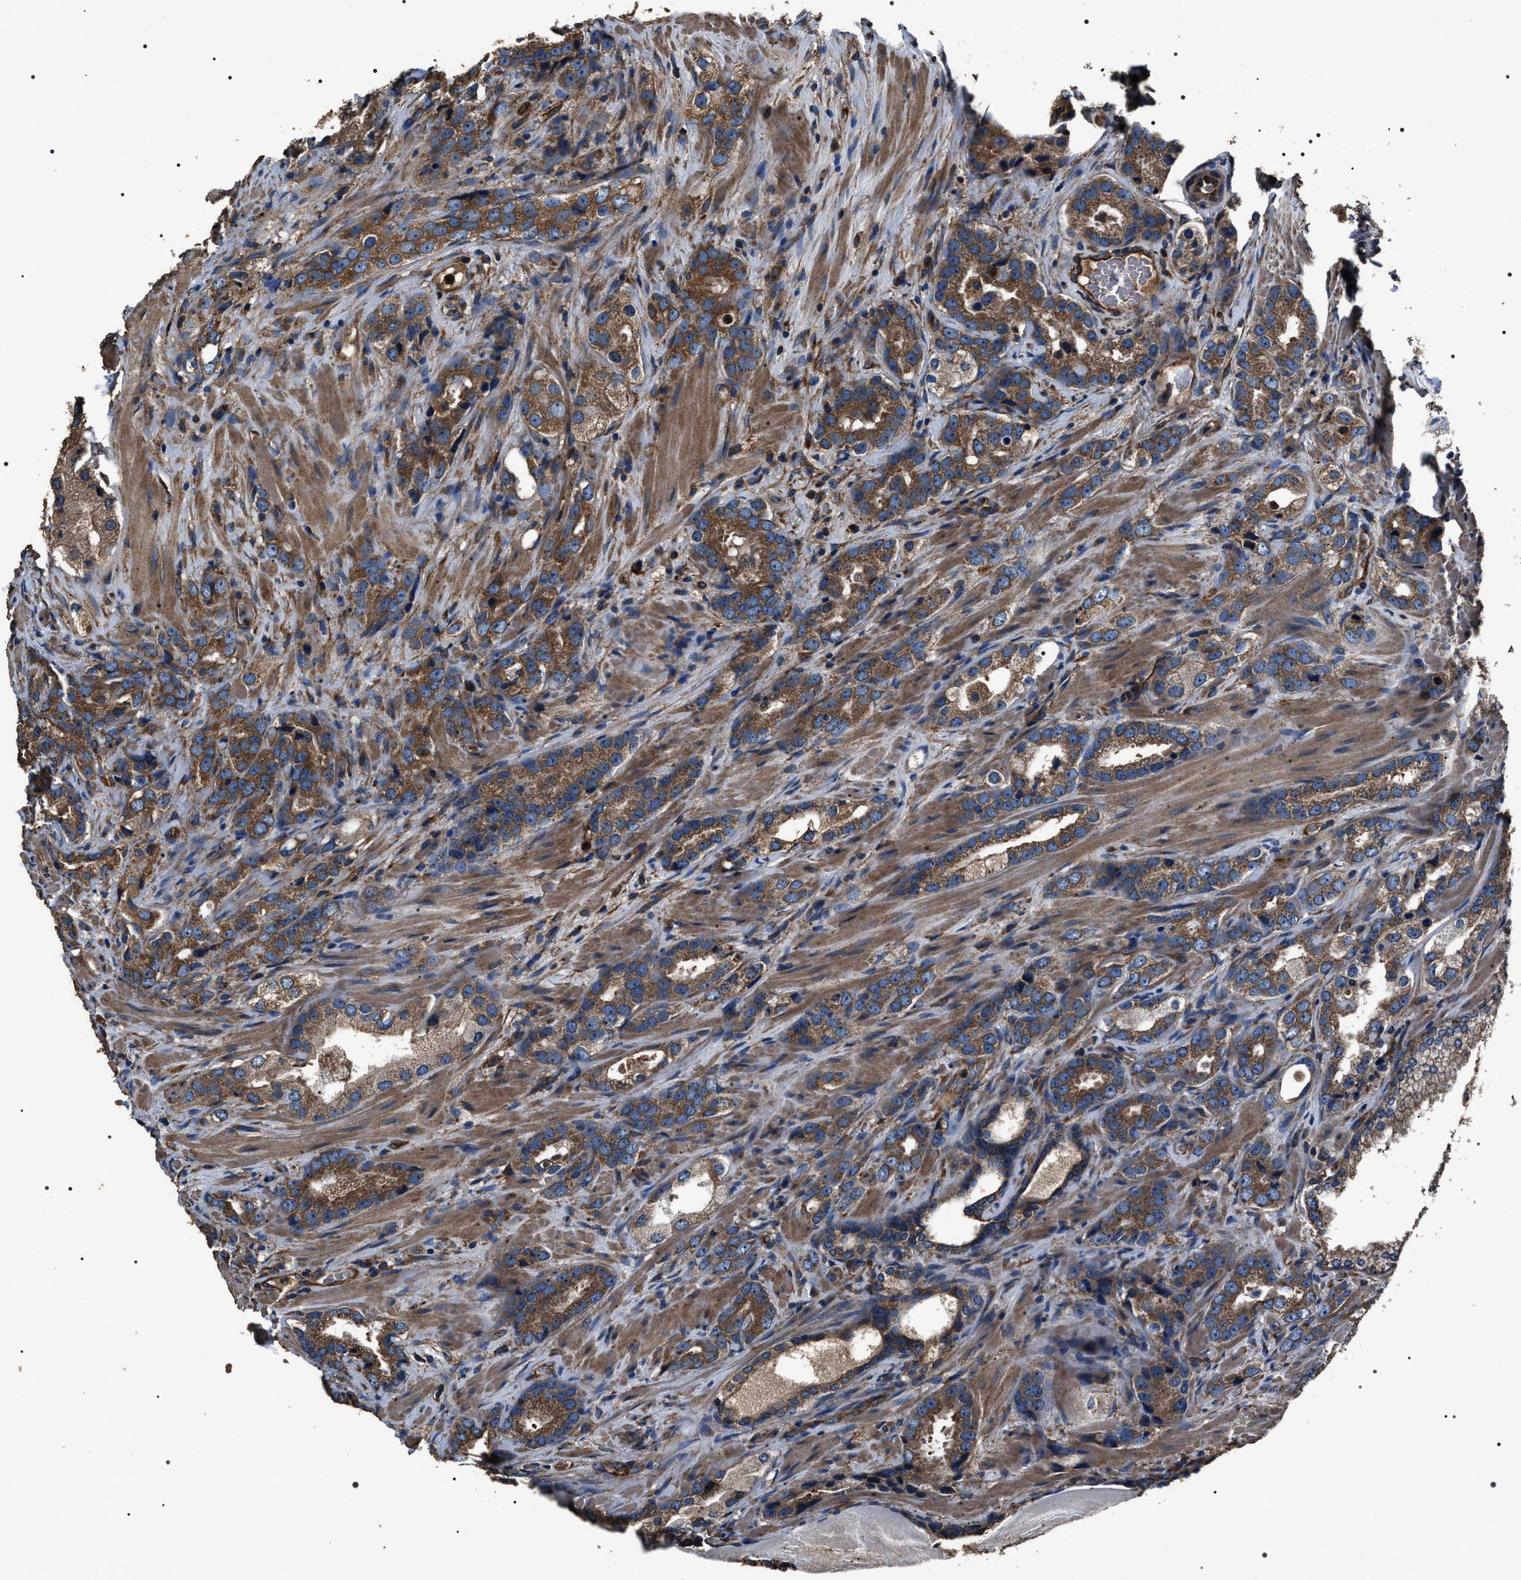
{"staining": {"intensity": "strong", "quantity": ">75%", "location": "cytoplasmic/membranous"}, "tissue": "prostate cancer", "cell_type": "Tumor cells", "image_type": "cancer", "snomed": [{"axis": "morphology", "description": "Adenocarcinoma, High grade"}, {"axis": "topography", "description": "Prostate"}], "caption": "High-grade adenocarcinoma (prostate) stained with DAB IHC exhibits high levels of strong cytoplasmic/membranous staining in approximately >75% of tumor cells.", "gene": "HSCB", "patient": {"sex": "male", "age": 63}}